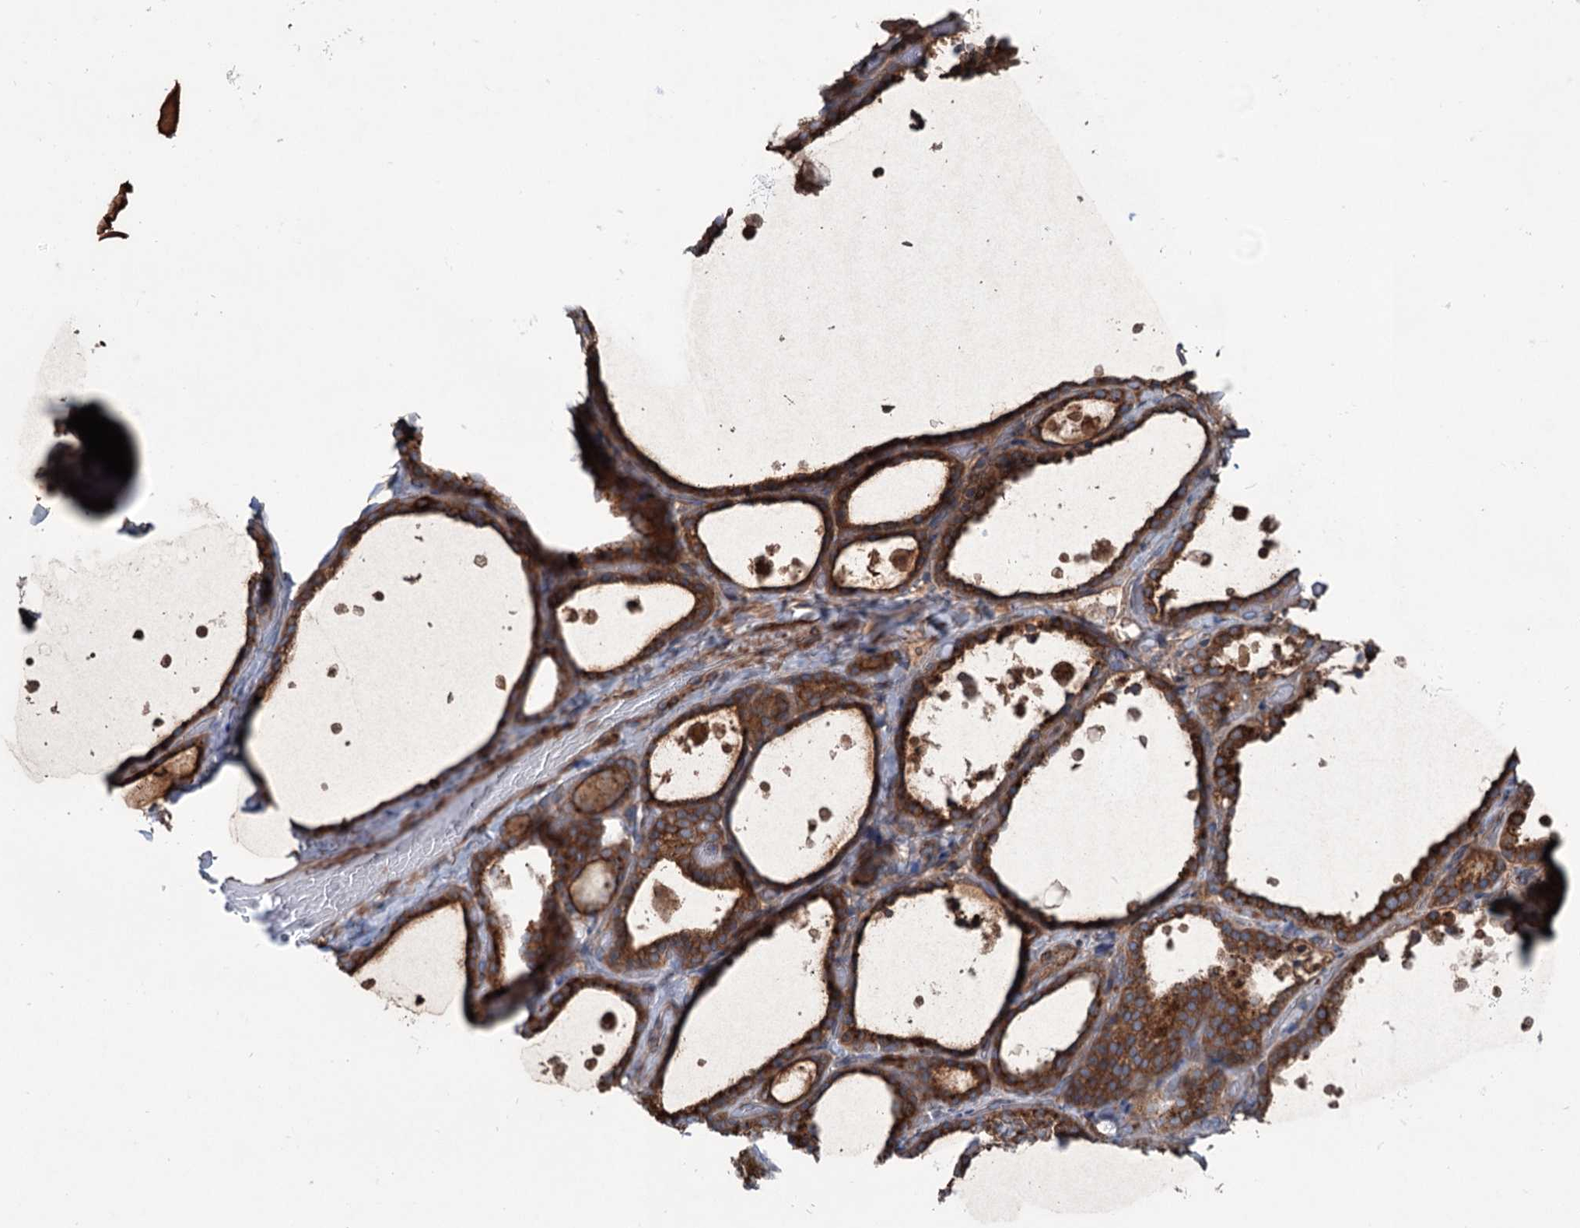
{"staining": {"intensity": "strong", "quantity": ">75%", "location": "cytoplasmic/membranous"}, "tissue": "thyroid gland", "cell_type": "Glandular cells", "image_type": "normal", "snomed": [{"axis": "morphology", "description": "Normal tissue, NOS"}, {"axis": "topography", "description": "Thyroid gland"}], "caption": "The image displays staining of normal thyroid gland, revealing strong cytoplasmic/membranous protein positivity (brown color) within glandular cells. The protein of interest is shown in brown color, while the nuclei are stained blue.", "gene": "CALCOCO1", "patient": {"sex": "female", "age": 44}}